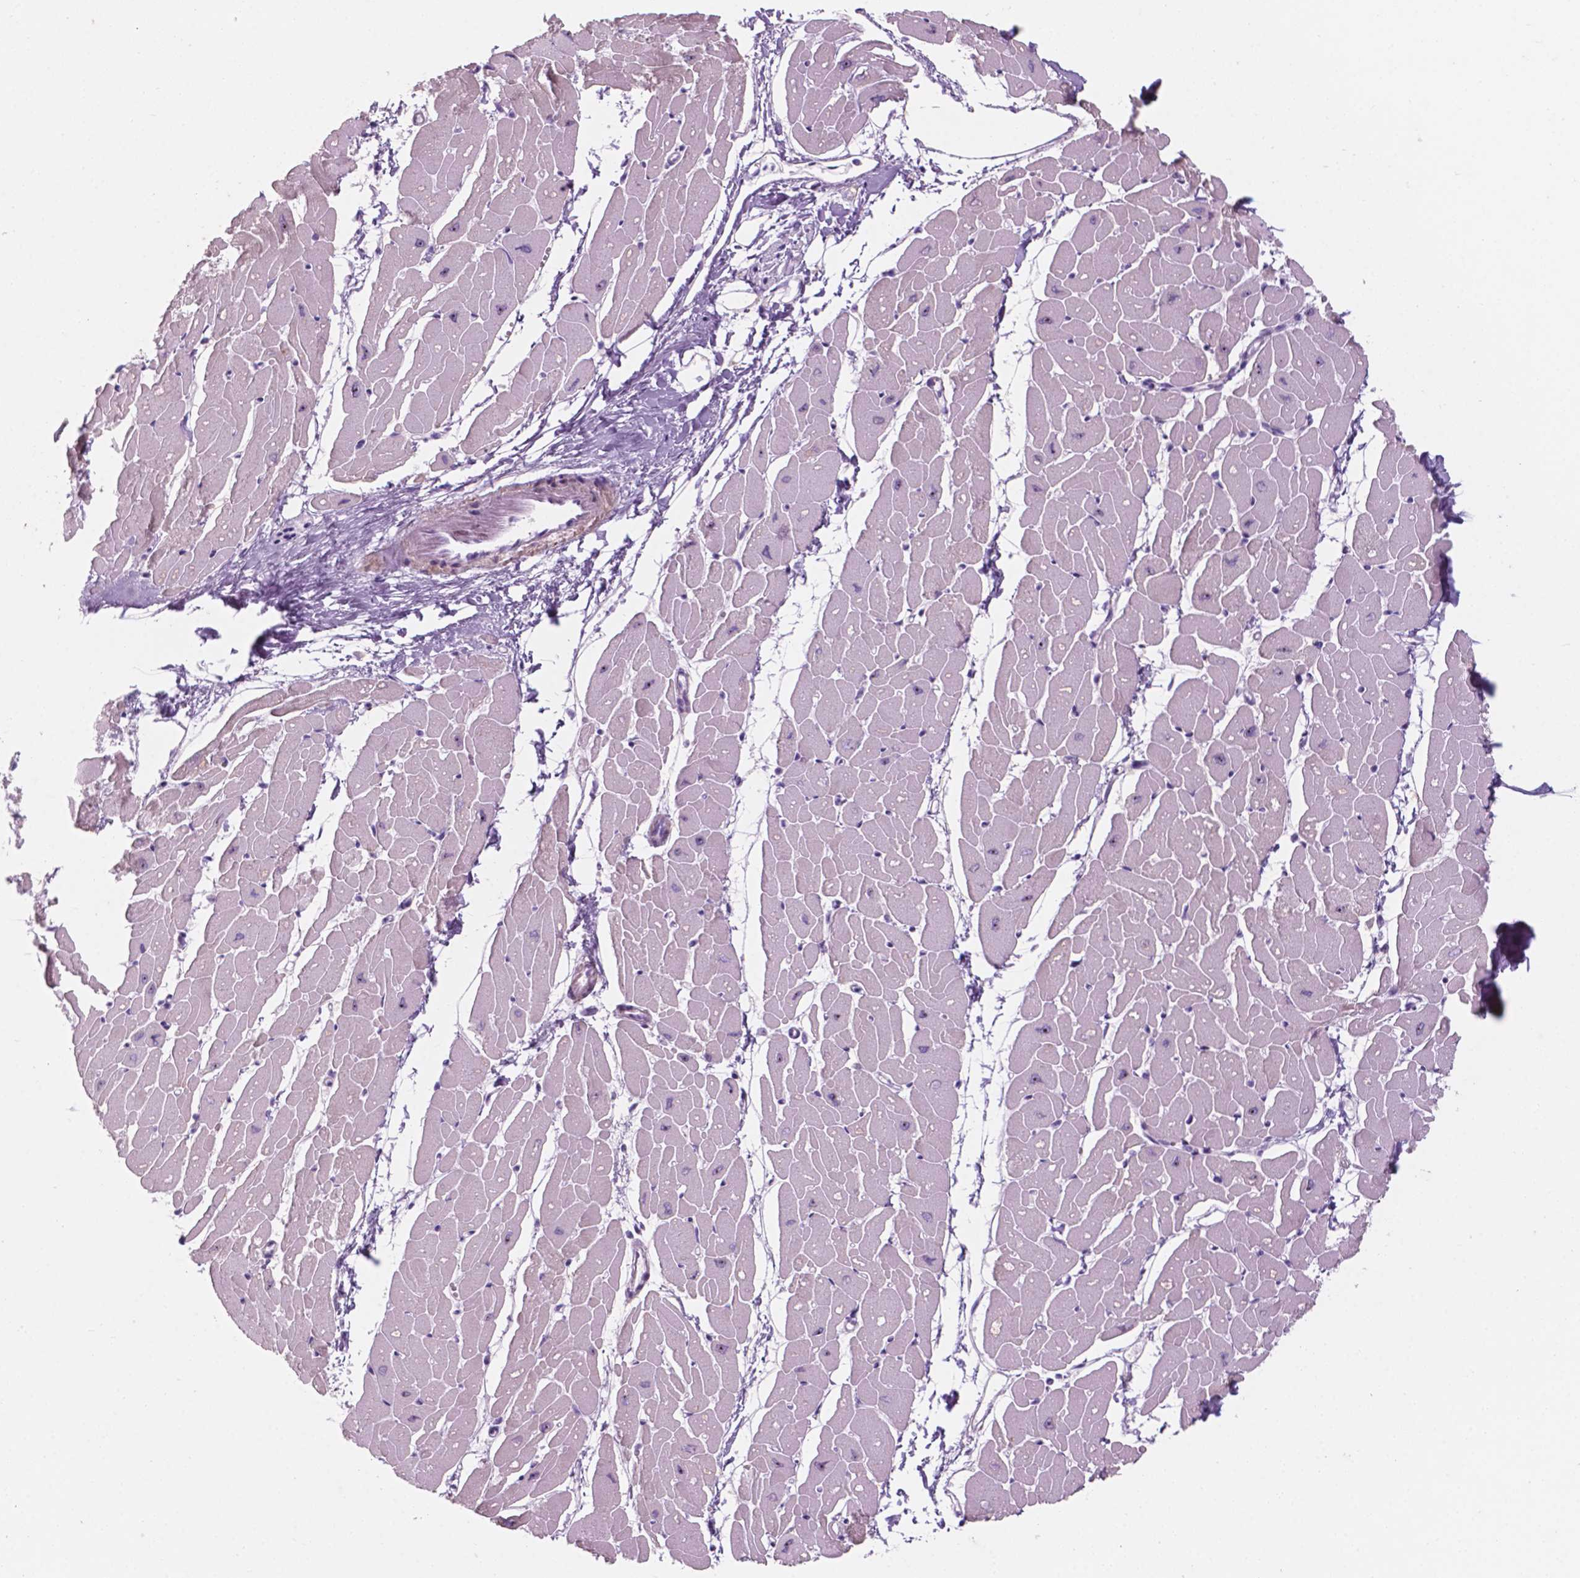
{"staining": {"intensity": "weak", "quantity": "<25%", "location": "cytoplasmic/membranous"}, "tissue": "heart muscle", "cell_type": "Cardiomyocytes", "image_type": "normal", "snomed": [{"axis": "morphology", "description": "Normal tissue, NOS"}, {"axis": "topography", "description": "Heart"}], "caption": "Immunohistochemistry (IHC) micrograph of benign human heart muscle stained for a protein (brown), which reveals no expression in cardiomyocytes. Nuclei are stained in blue.", "gene": "ZNF853", "patient": {"sex": "male", "age": 57}}